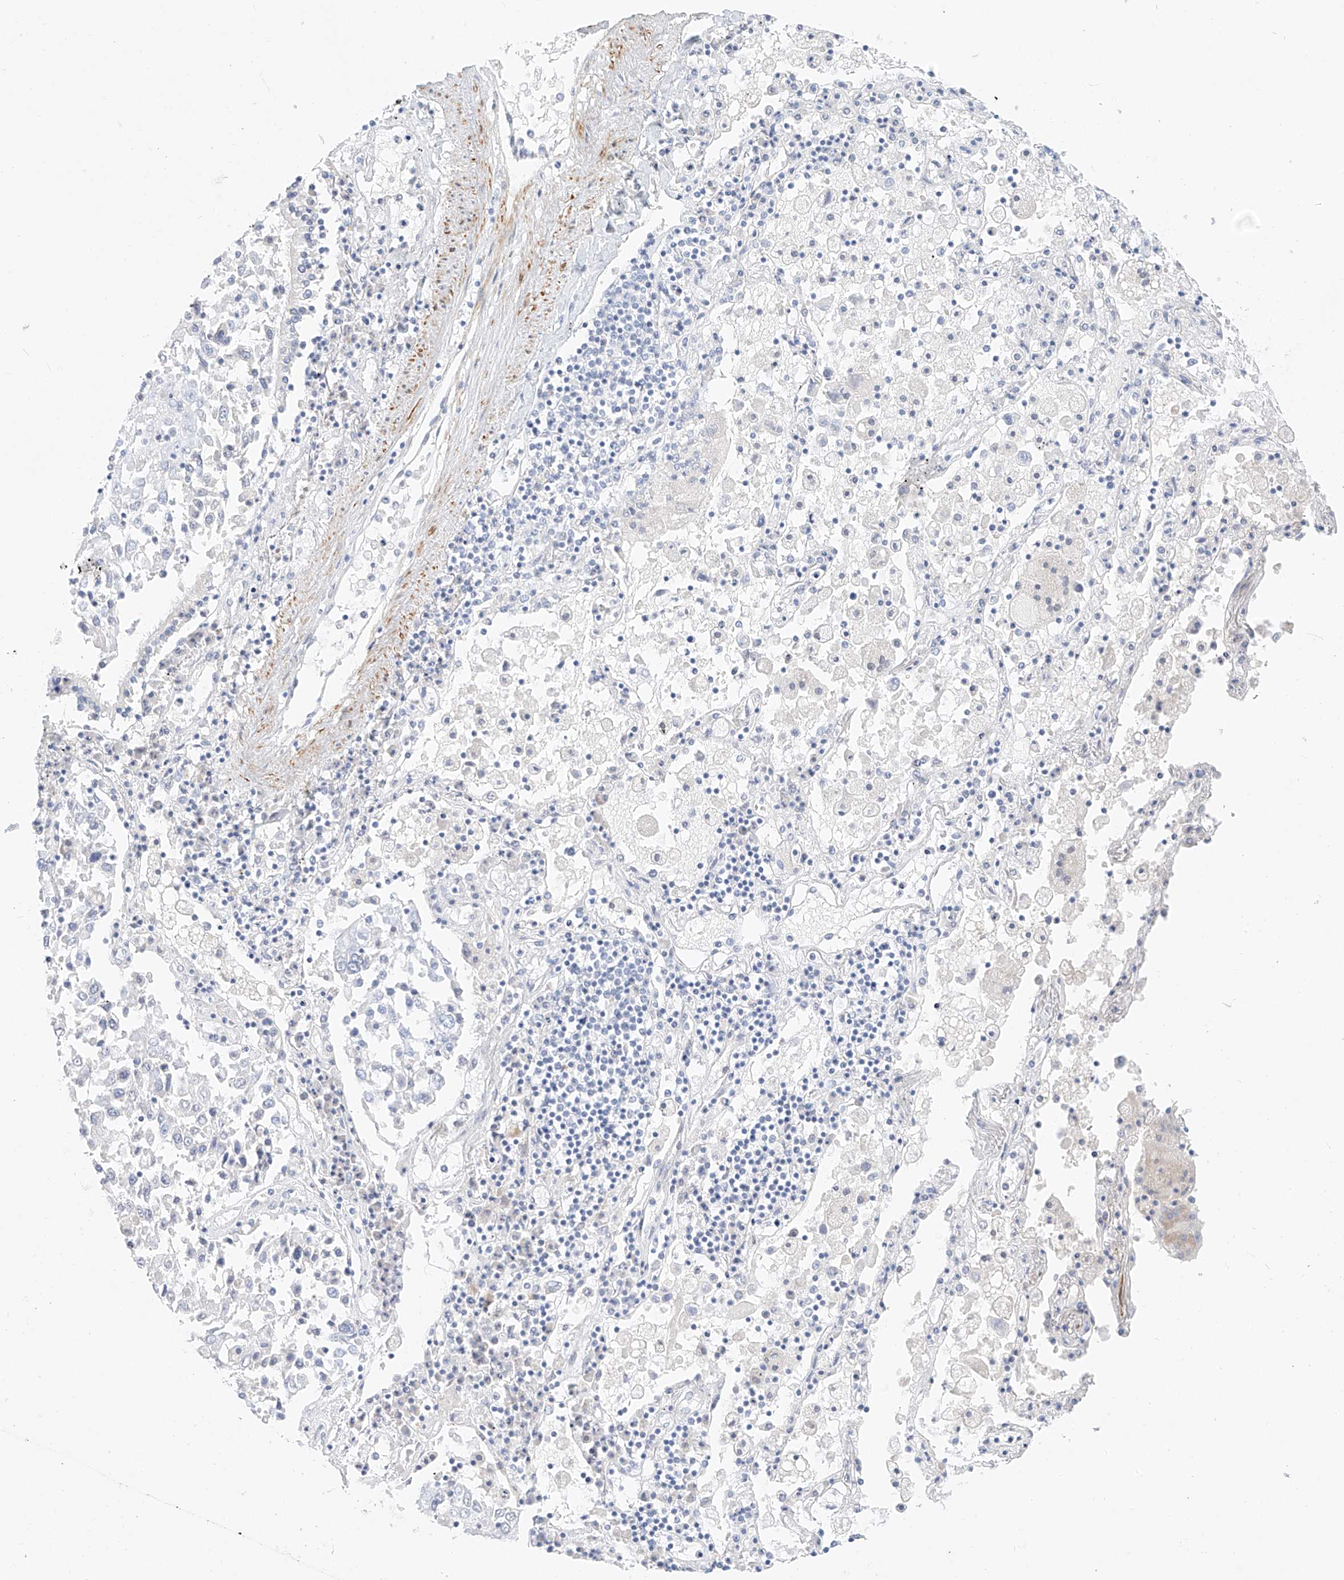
{"staining": {"intensity": "negative", "quantity": "none", "location": "none"}, "tissue": "lung cancer", "cell_type": "Tumor cells", "image_type": "cancer", "snomed": [{"axis": "morphology", "description": "Squamous cell carcinoma, NOS"}, {"axis": "topography", "description": "Lung"}], "caption": "Tumor cells show no significant expression in lung cancer (squamous cell carcinoma).", "gene": "ST3GAL5", "patient": {"sex": "male", "age": 65}}